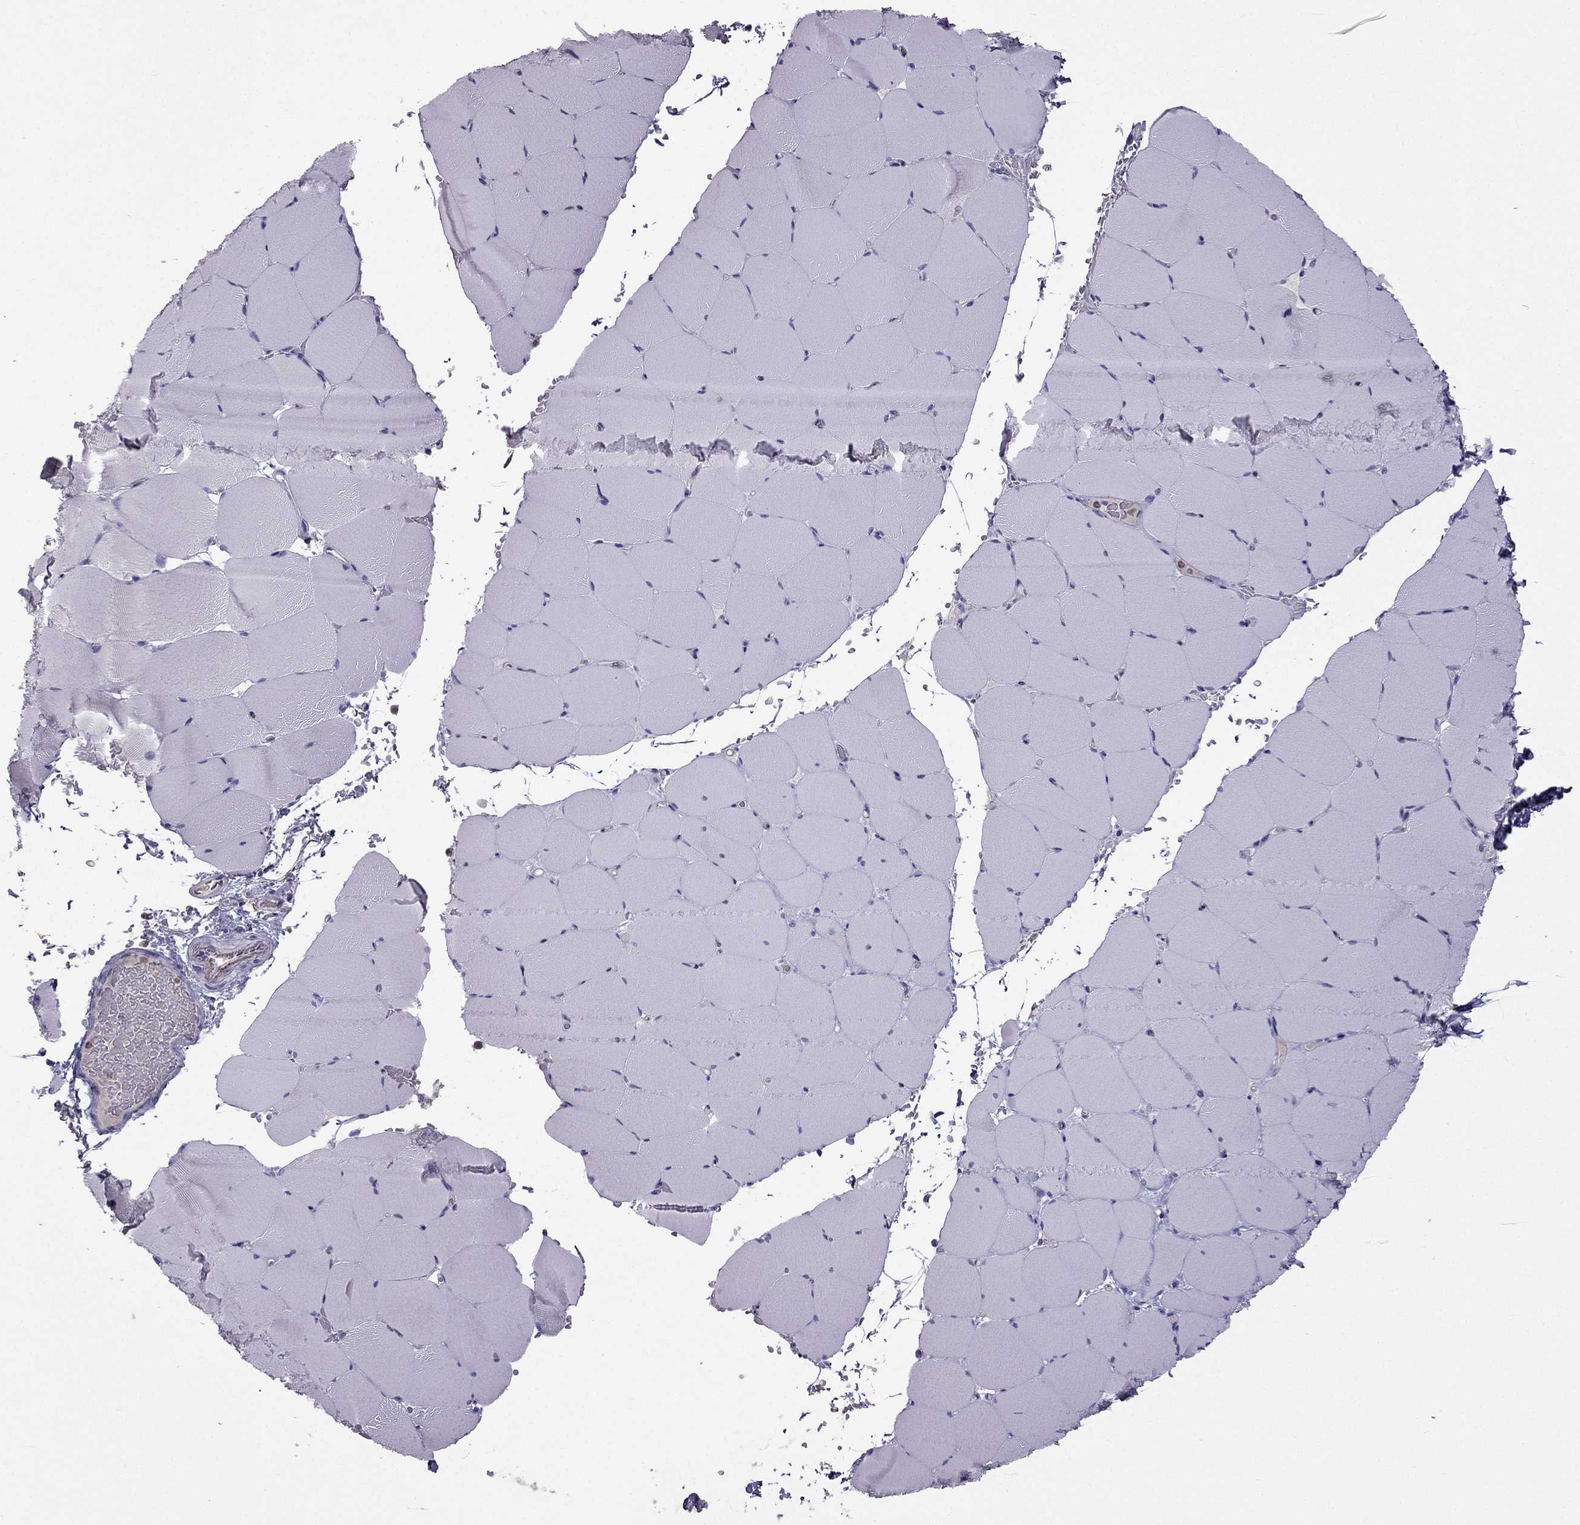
{"staining": {"intensity": "negative", "quantity": "none", "location": "none"}, "tissue": "skeletal muscle", "cell_type": "Myocytes", "image_type": "normal", "snomed": [{"axis": "morphology", "description": "Normal tissue, NOS"}, {"axis": "topography", "description": "Skeletal muscle"}], "caption": "Immunohistochemistry (IHC) histopathology image of benign skeletal muscle stained for a protein (brown), which exhibits no expression in myocytes.", "gene": "STOML3", "patient": {"sex": "female", "age": 37}}